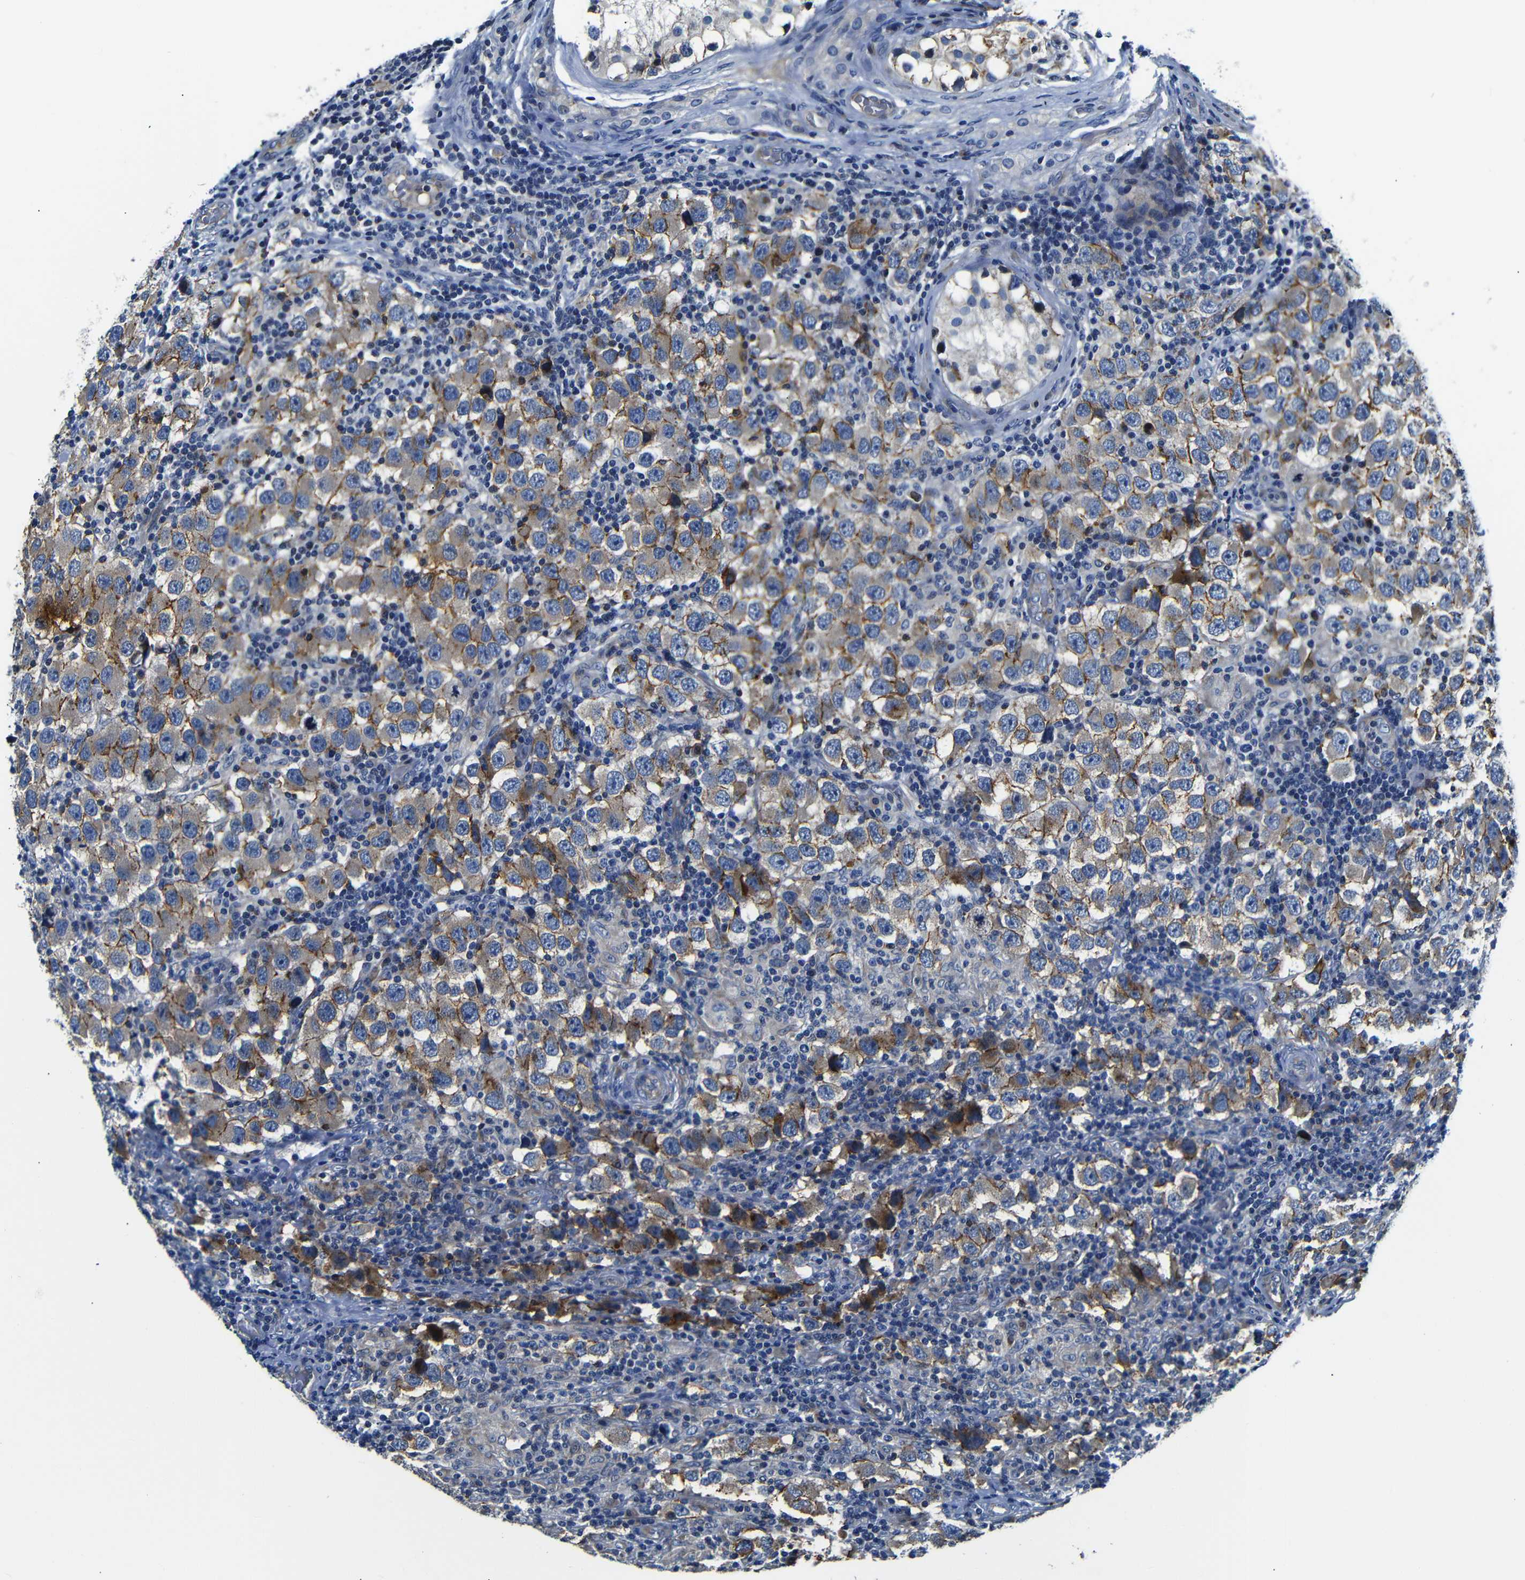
{"staining": {"intensity": "moderate", "quantity": "25%-75%", "location": "cytoplasmic/membranous"}, "tissue": "testis cancer", "cell_type": "Tumor cells", "image_type": "cancer", "snomed": [{"axis": "morphology", "description": "Carcinoma, Embryonal, NOS"}, {"axis": "topography", "description": "Testis"}], "caption": "Moderate cytoplasmic/membranous staining for a protein is identified in about 25%-75% of tumor cells of testis embryonal carcinoma using IHC.", "gene": "AFDN", "patient": {"sex": "male", "age": 21}}